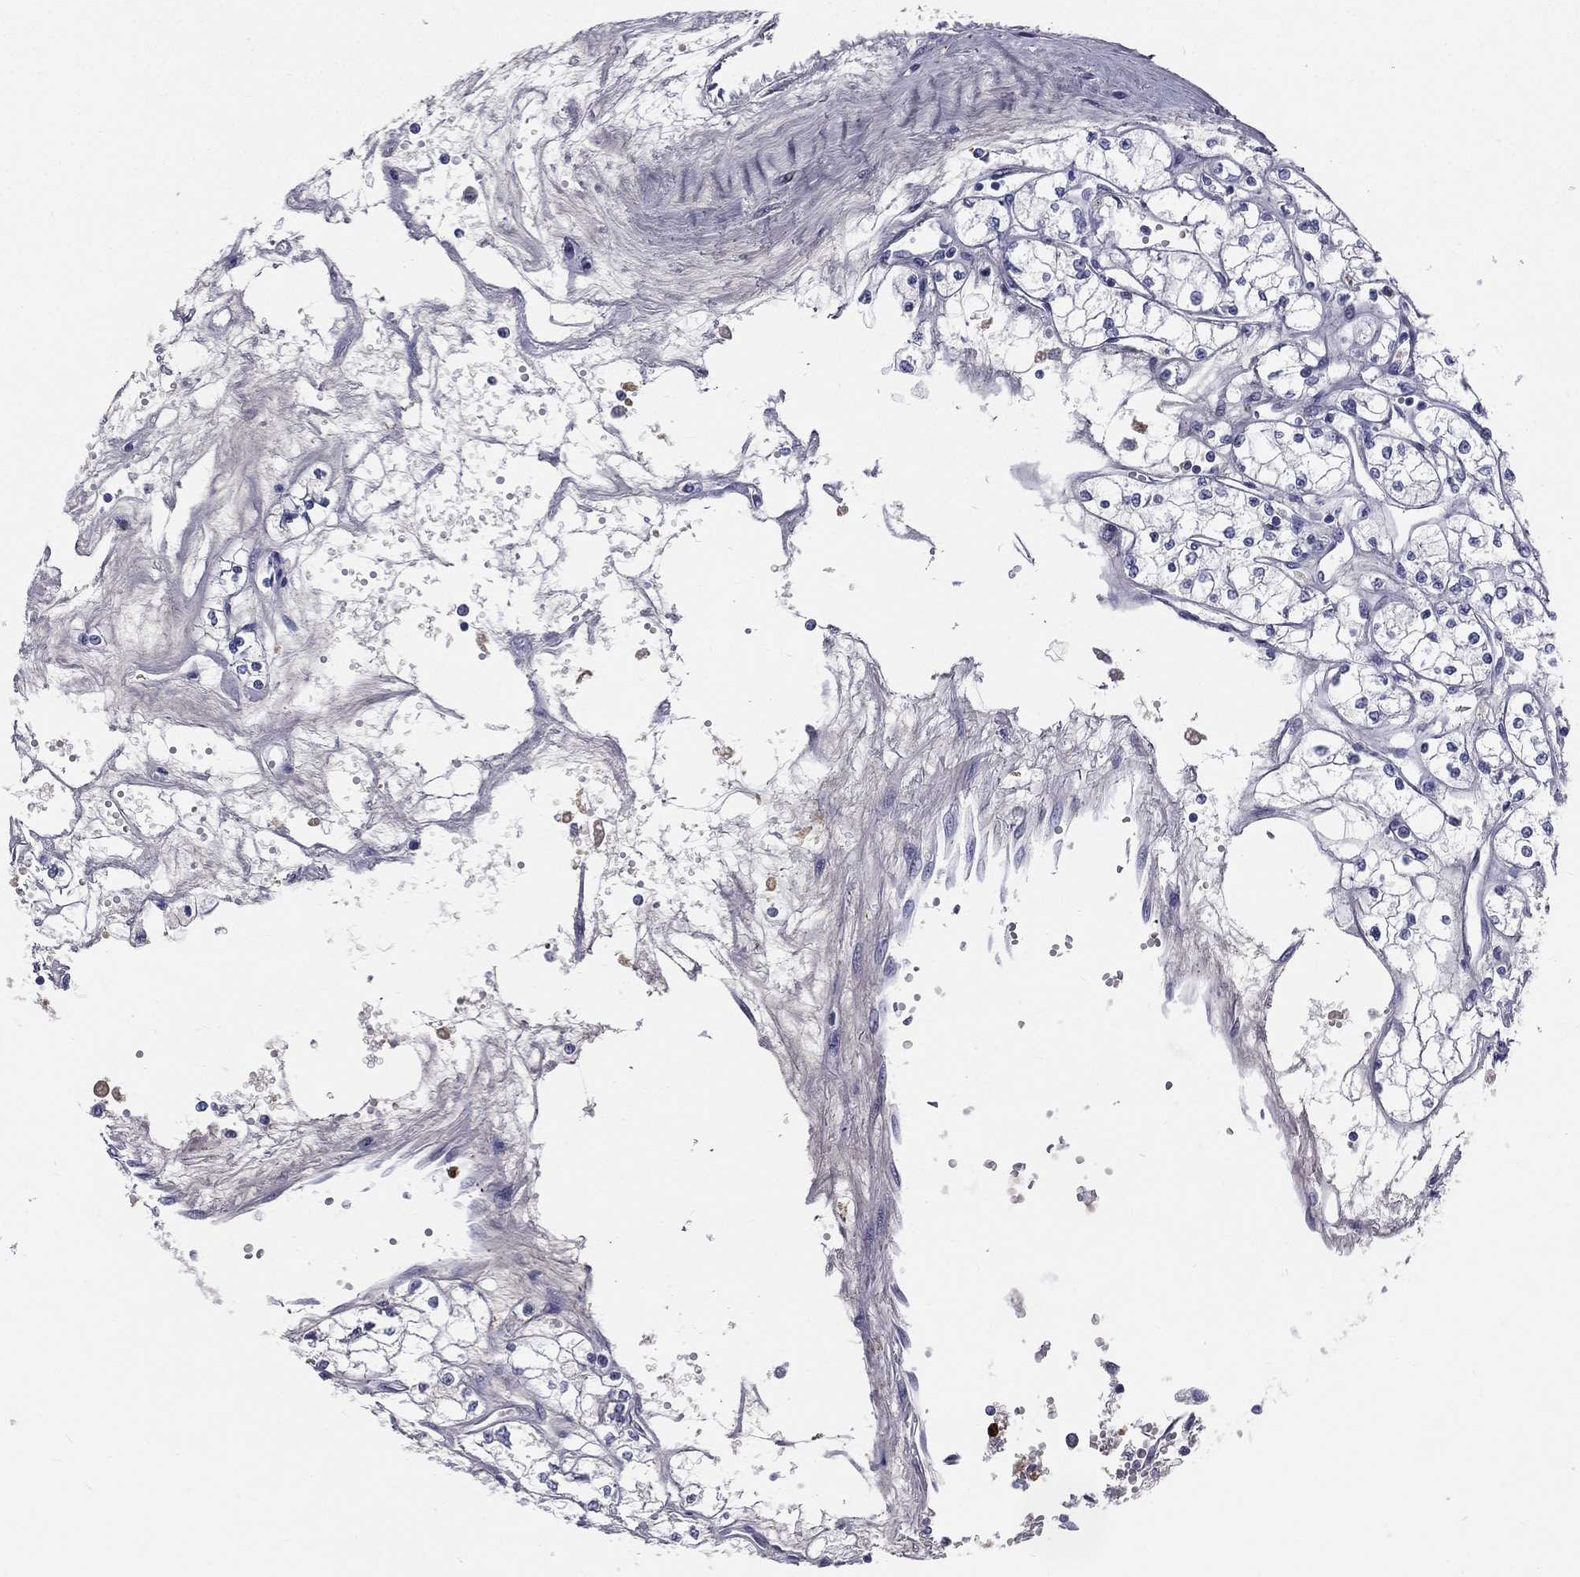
{"staining": {"intensity": "negative", "quantity": "none", "location": "none"}, "tissue": "renal cancer", "cell_type": "Tumor cells", "image_type": "cancer", "snomed": [{"axis": "morphology", "description": "Adenocarcinoma, NOS"}, {"axis": "topography", "description": "Kidney"}], "caption": "Renal cancer was stained to show a protein in brown. There is no significant expression in tumor cells. The staining was performed using DAB to visualize the protein expression in brown, while the nuclei were stained in blue with hematoxylin (Magnification: 20x).", "gene": "HP", "patient": {"sex": "male", "age": 67}}